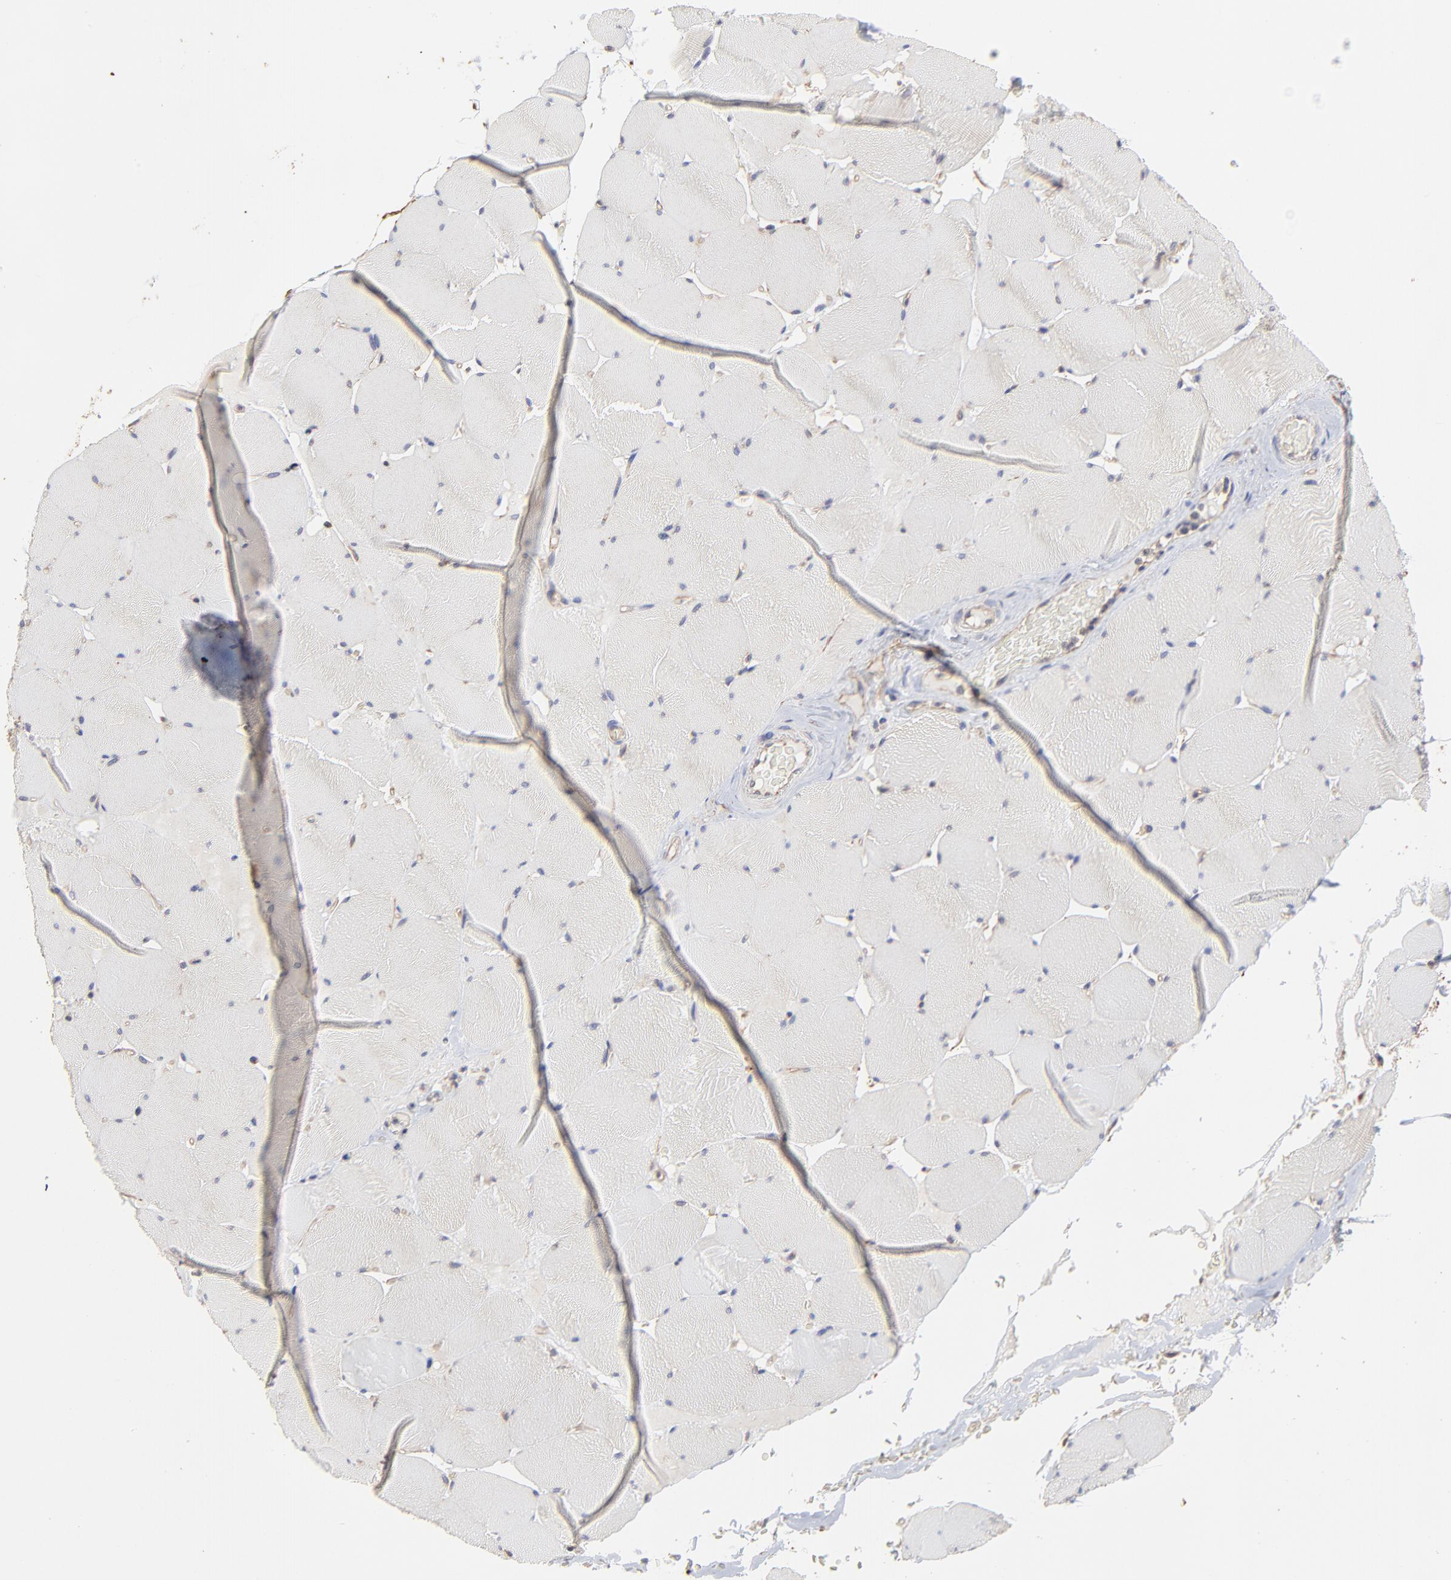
{"staining": {"intensity": "weak", "quantity": "<25%", "location": "cytoplasmic/membranous"}, "tissue": "skeletal muscle", "cell_type": "Myocytes", "image_type": "normal", "snomed": [{"axis": "morphology", "description": "Normal tissue, NOS"}, {"axis": "topography", "description": "Skeletal muscle"}], "caption": "The image demonstrates no staining of myocytes in normal skeletal muscle. (Brightfield microscopy of DAB (3,3'-diaminobenzidine) IHC at high magnification).", "gene": "ARMT1", "patient": {"sex": "male", "age": 62}}